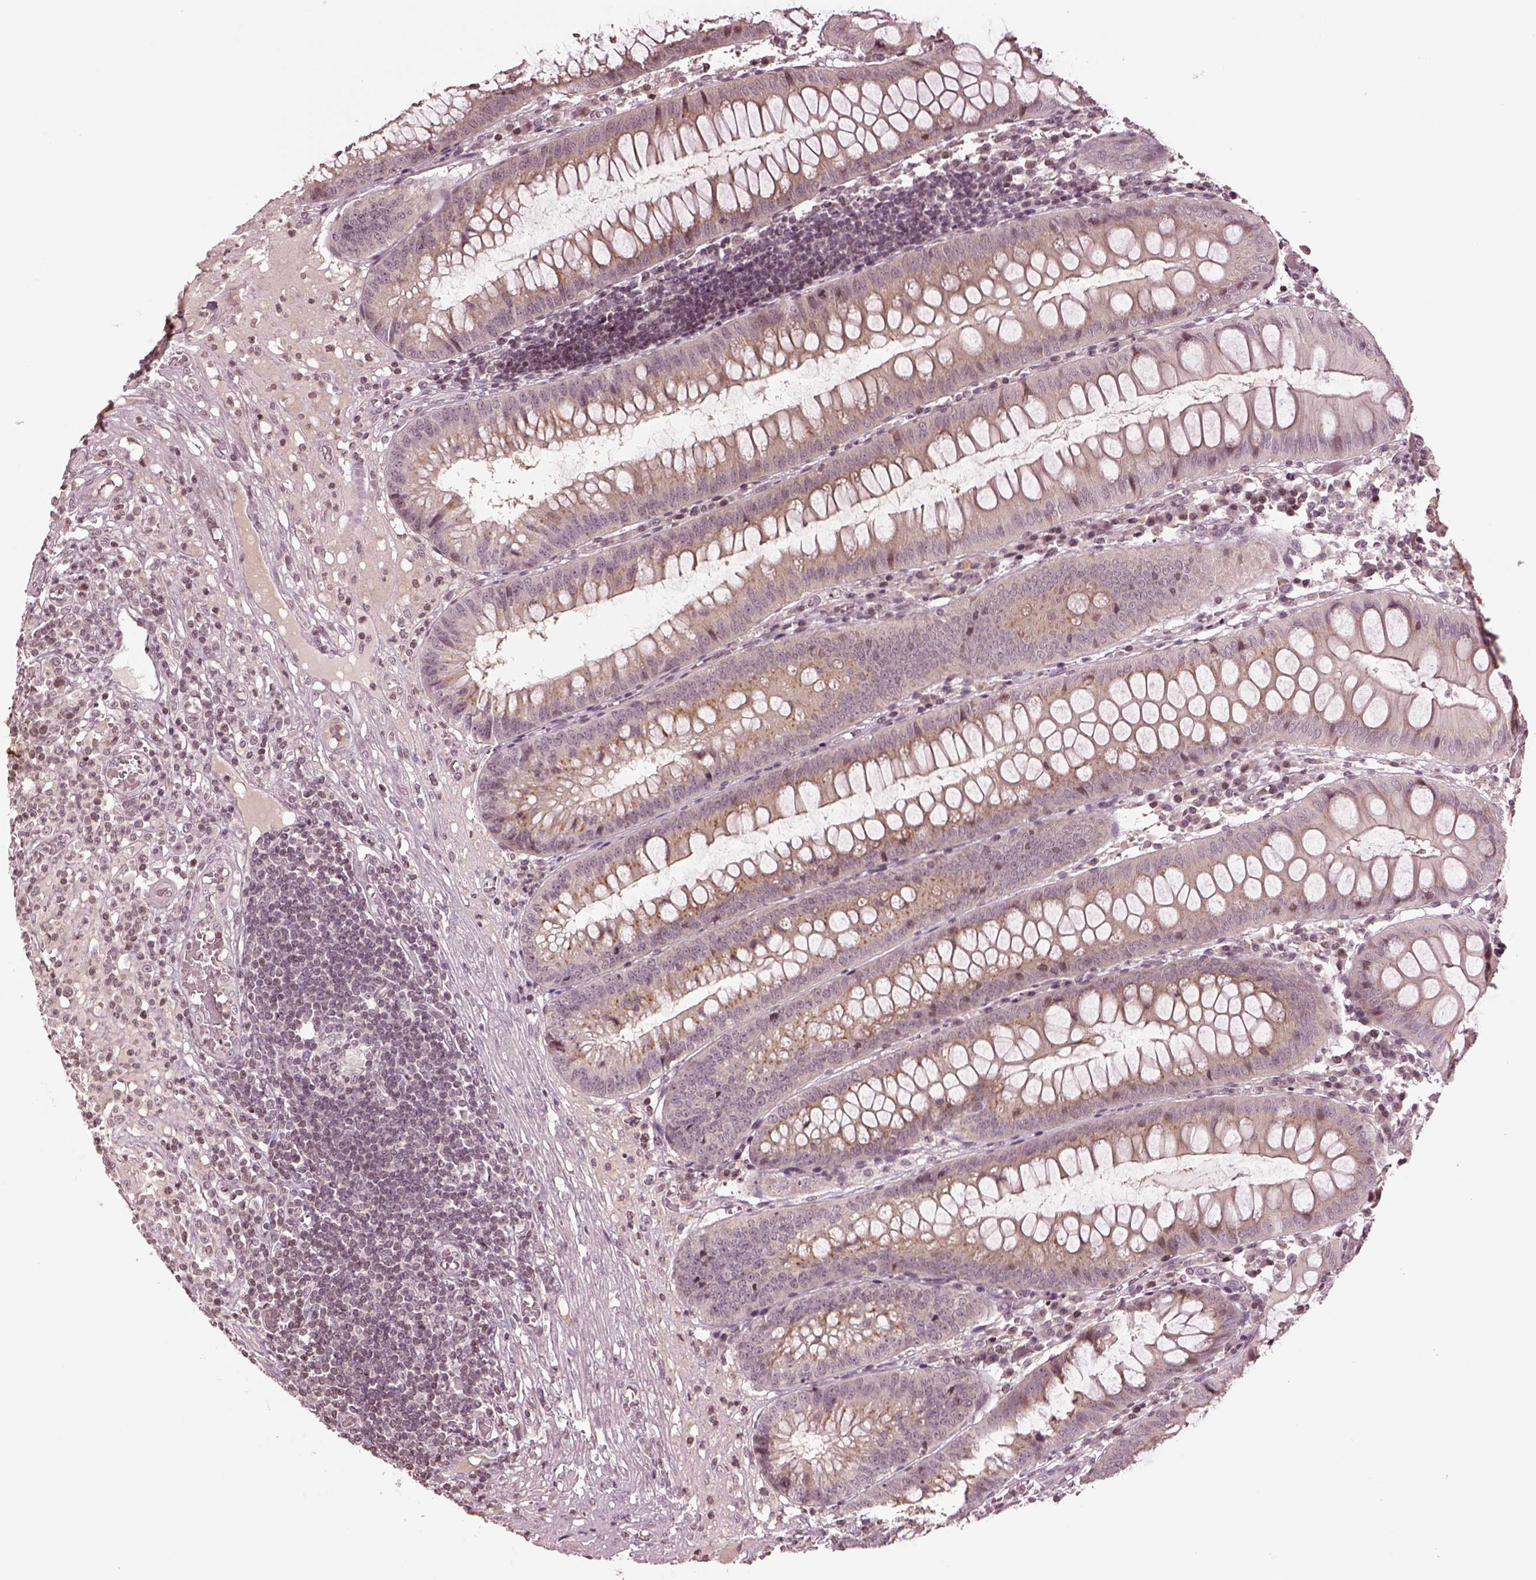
{"staining": {"intensity": "weak", "quantity": "25%-75%", "location": "cytoplasmic/membranous"}, "tissue": "appendix", "cell_type": "Glandular cells", "image_type": "normal", "snomed": [{"axis": "morphology", "description": "Normal tissue, NOS"}, {"axis": "morphology", "description": "Inflammation, NOS"}, {"axis": "topography", "description": "Appendix"}], "caption": "IHC image of unremarkable appendix: human appendix stained using immunohistochemistry (IHC) displays low levels of weak protein expression localized specifically in the cytoplasmic/membranous of glandular cells, appearing as a cytoplasmic/membranous brown color.", "gene": "GRM4", "patient": {"sex": "male", "age": 16}}